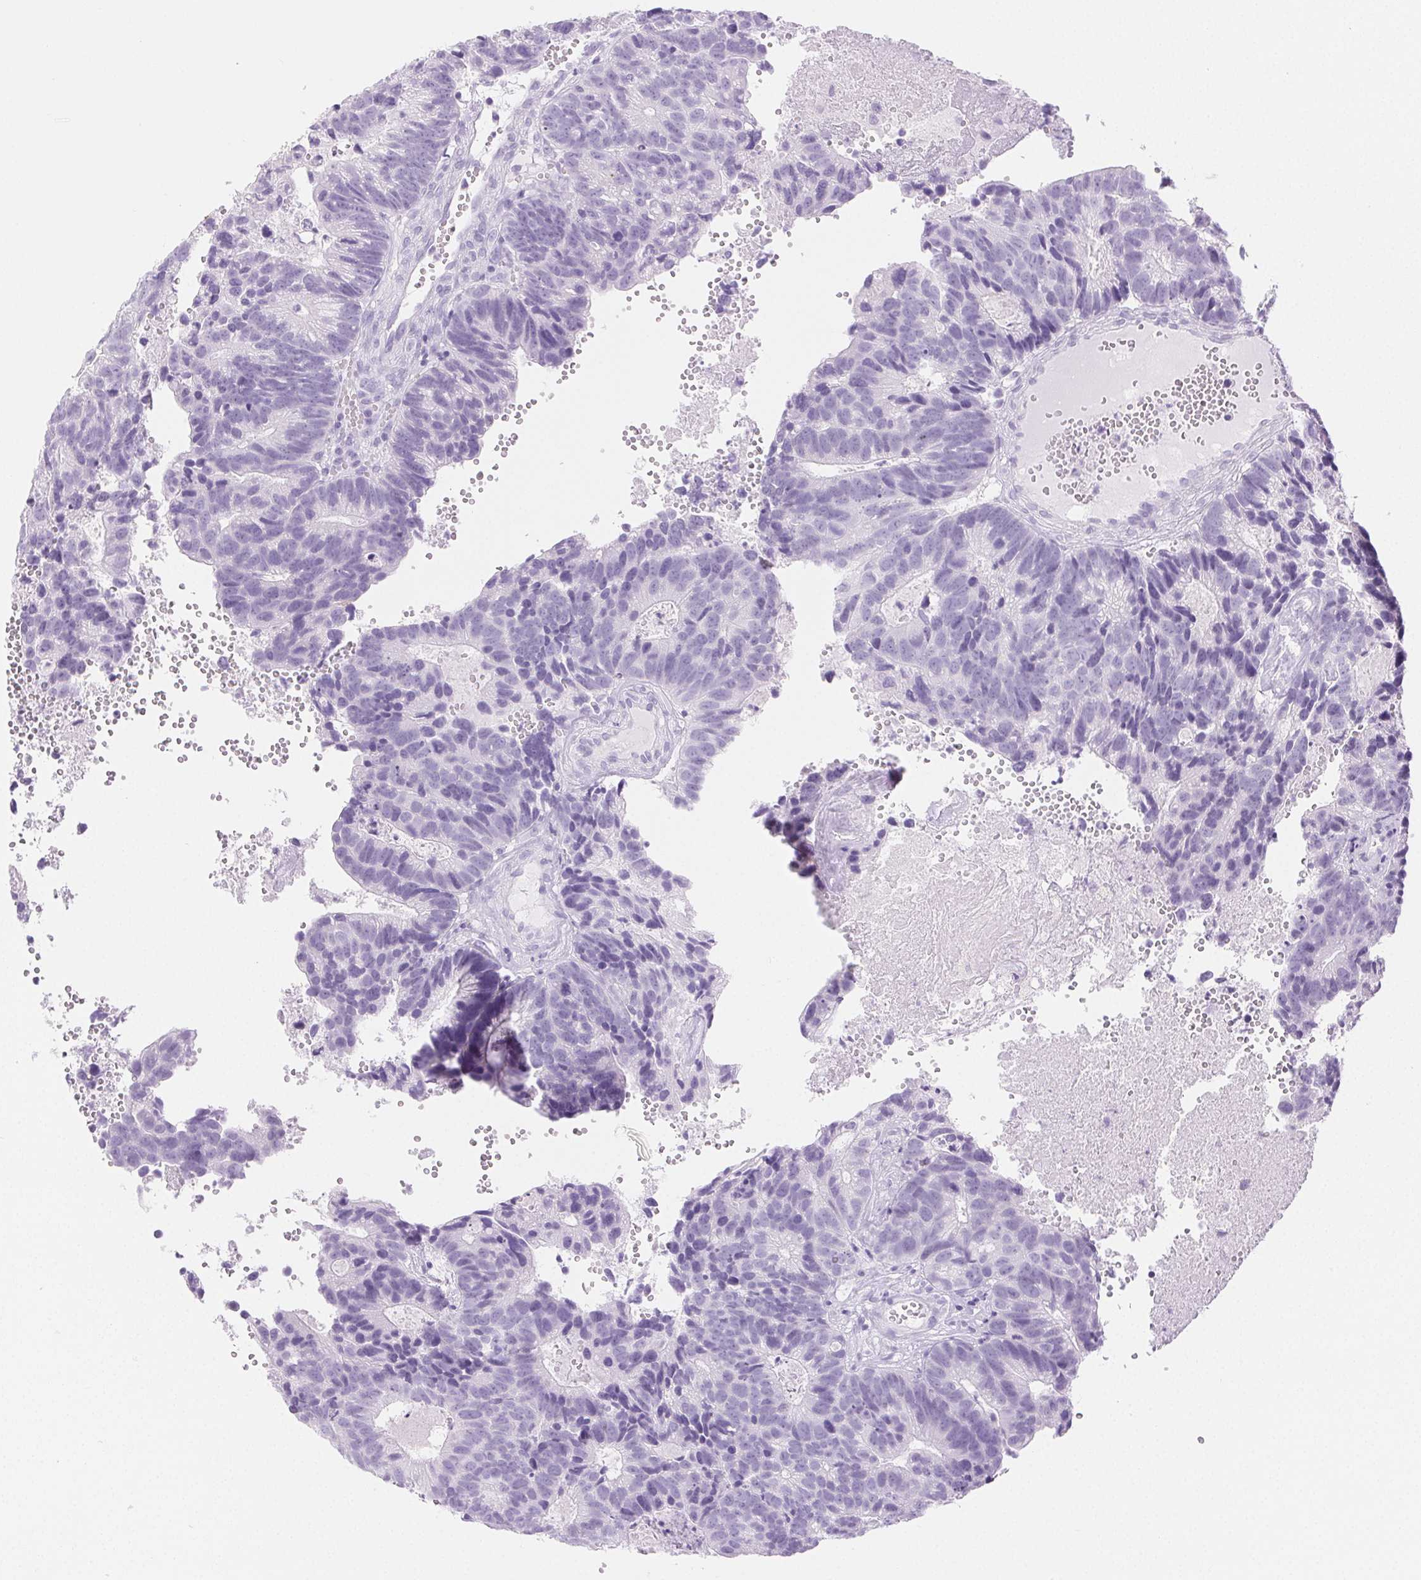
{"staining": {"intensity": "negative", "quantity": "none", "location": "none"}, "tissue": "head and neck cancer", "cell_type": "Tumor cells", "image_type": "cancer", "snomed": [{"axis": "morphology", "description": "Adenocarcinoma, NOS"}, {"axis": "topography", "description": "Head-Neck"}], "caption": "An immunohistochemistry (IHC) image of adenocarcinoma (head and neck) is shown. There is no staining in tumor cells of adenocarcinoma (head and neck).", "gene": "SPRR3", "patient": {"sex": "male", "age": 62}}